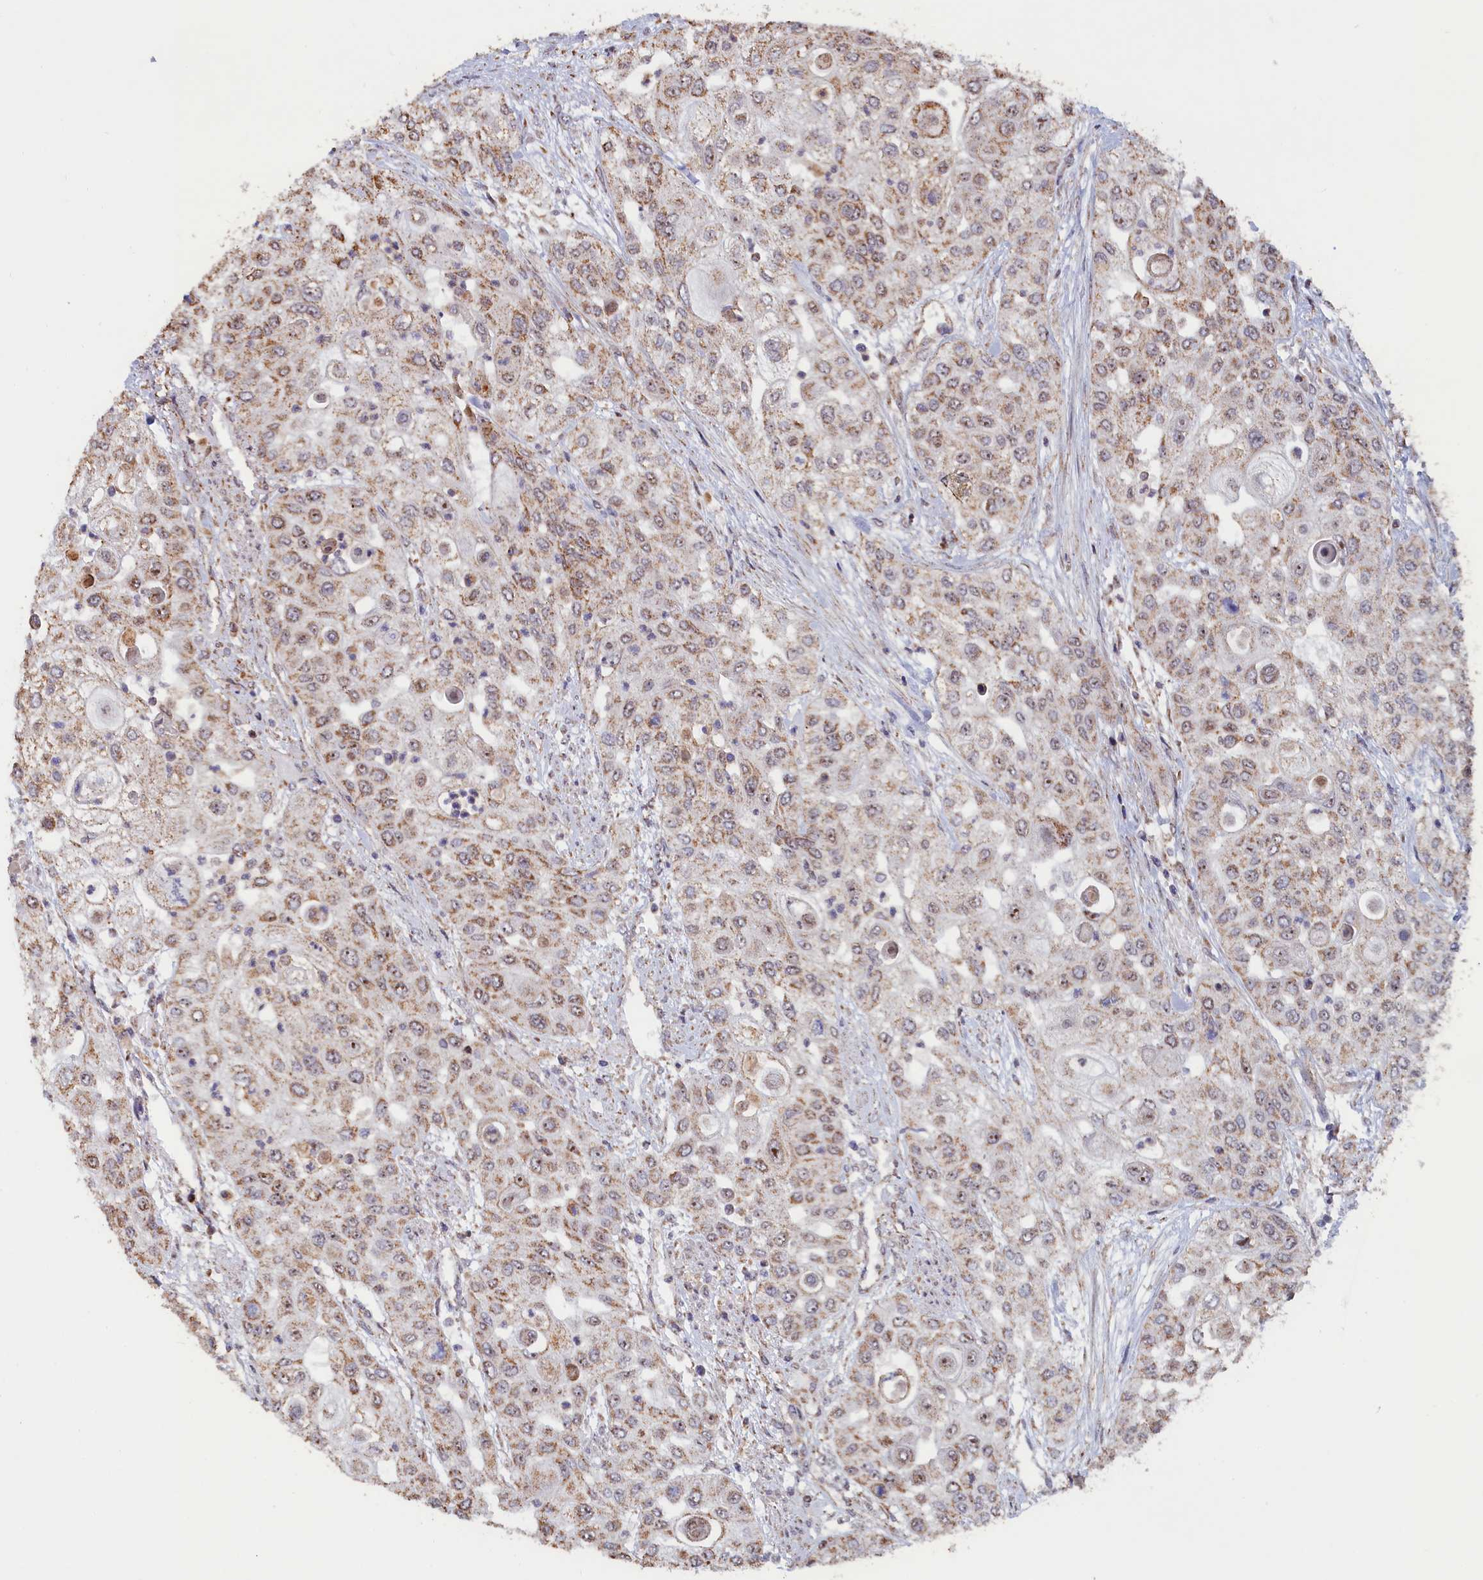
{"staining": {"intensity": "weak", "quantity": "25%-75%", "location": "cytoplasmic/membranous,nuclear"}, "tissue": "urothelial cancer", "cell_type": "Tumor cells", "image_type": "cancer", "snomed": [{"axis": "morphology", "description": "Urothelial carcinoma, High grade"}, {"axis": "topography", "description": "Urinary bladder"}], "caption": "Immunohistochemistry (IHC) image of human urothelial cancer stained for a protein (brown), which reveals low levels of weak cytoplasmic/membranous and nuclear positivity in about 25%-75% of tumor cells.", "gene": "ZNF816", "patient": {"sex": "female", "age": 79}}